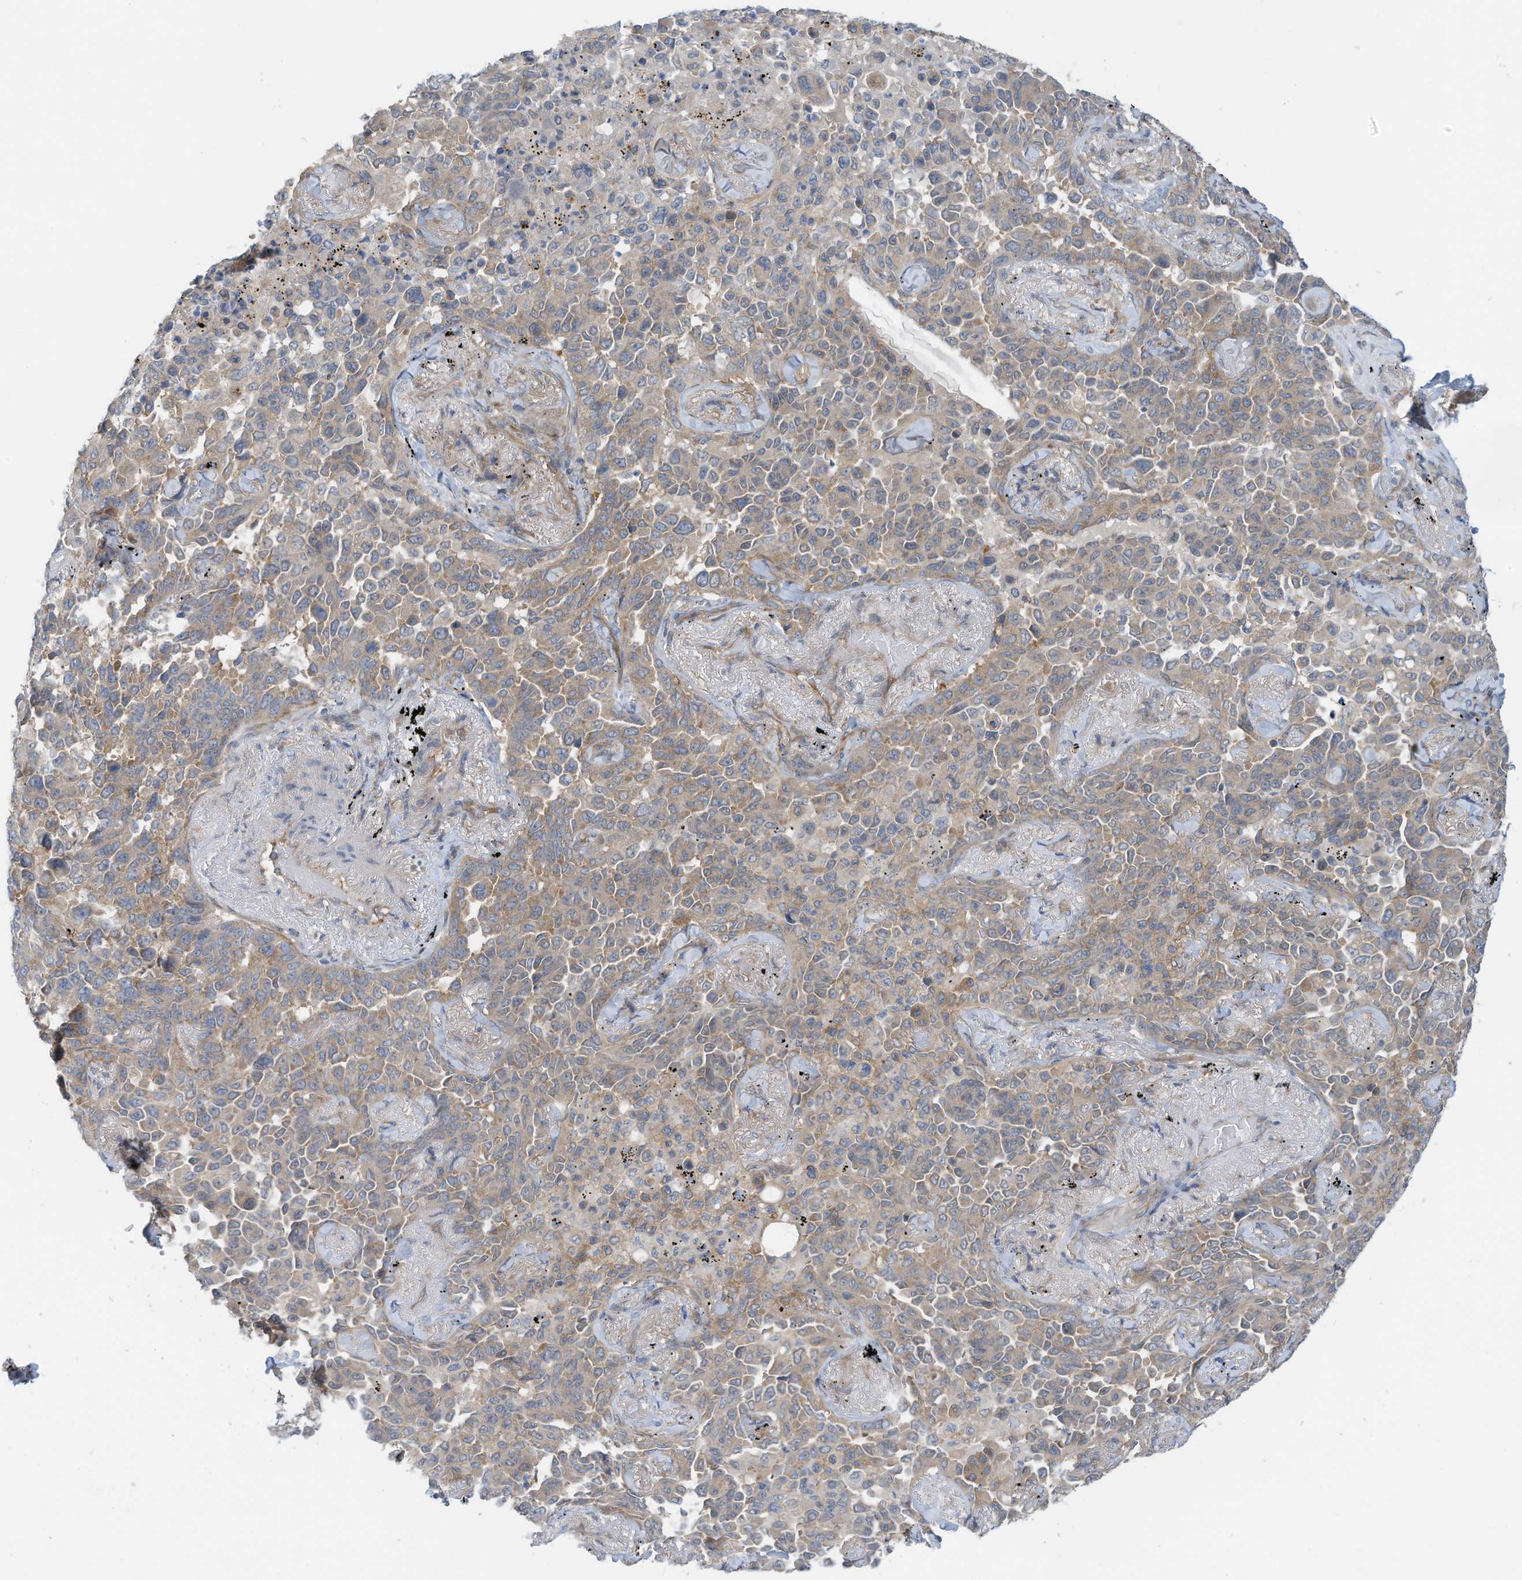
{"staining": {"intensity": "weak", "quantity": "25%-75%", "location": "cytoplasmic/membranous"}, "tissue": "lung cancer", "cell_type": "Tumor cells", "image_type": "cancer", "snomed": [{"axis": "morphology", "description": "Adenocarcinoma, NOS"}, {"axis": "topography", "description": "Lung"}], "caption": "IHC micrograph of neoplastic tissue: lung adenocarcinoma stained using immunohistochemistry shows low levels of weak protein expression localized specifically in the cytoplasmic/membranous of tumor cells, appearing as a cytoplasmic/membranous brown color.", "gene": "REPS1", "patient": {"sex": "female", "age": 67}}